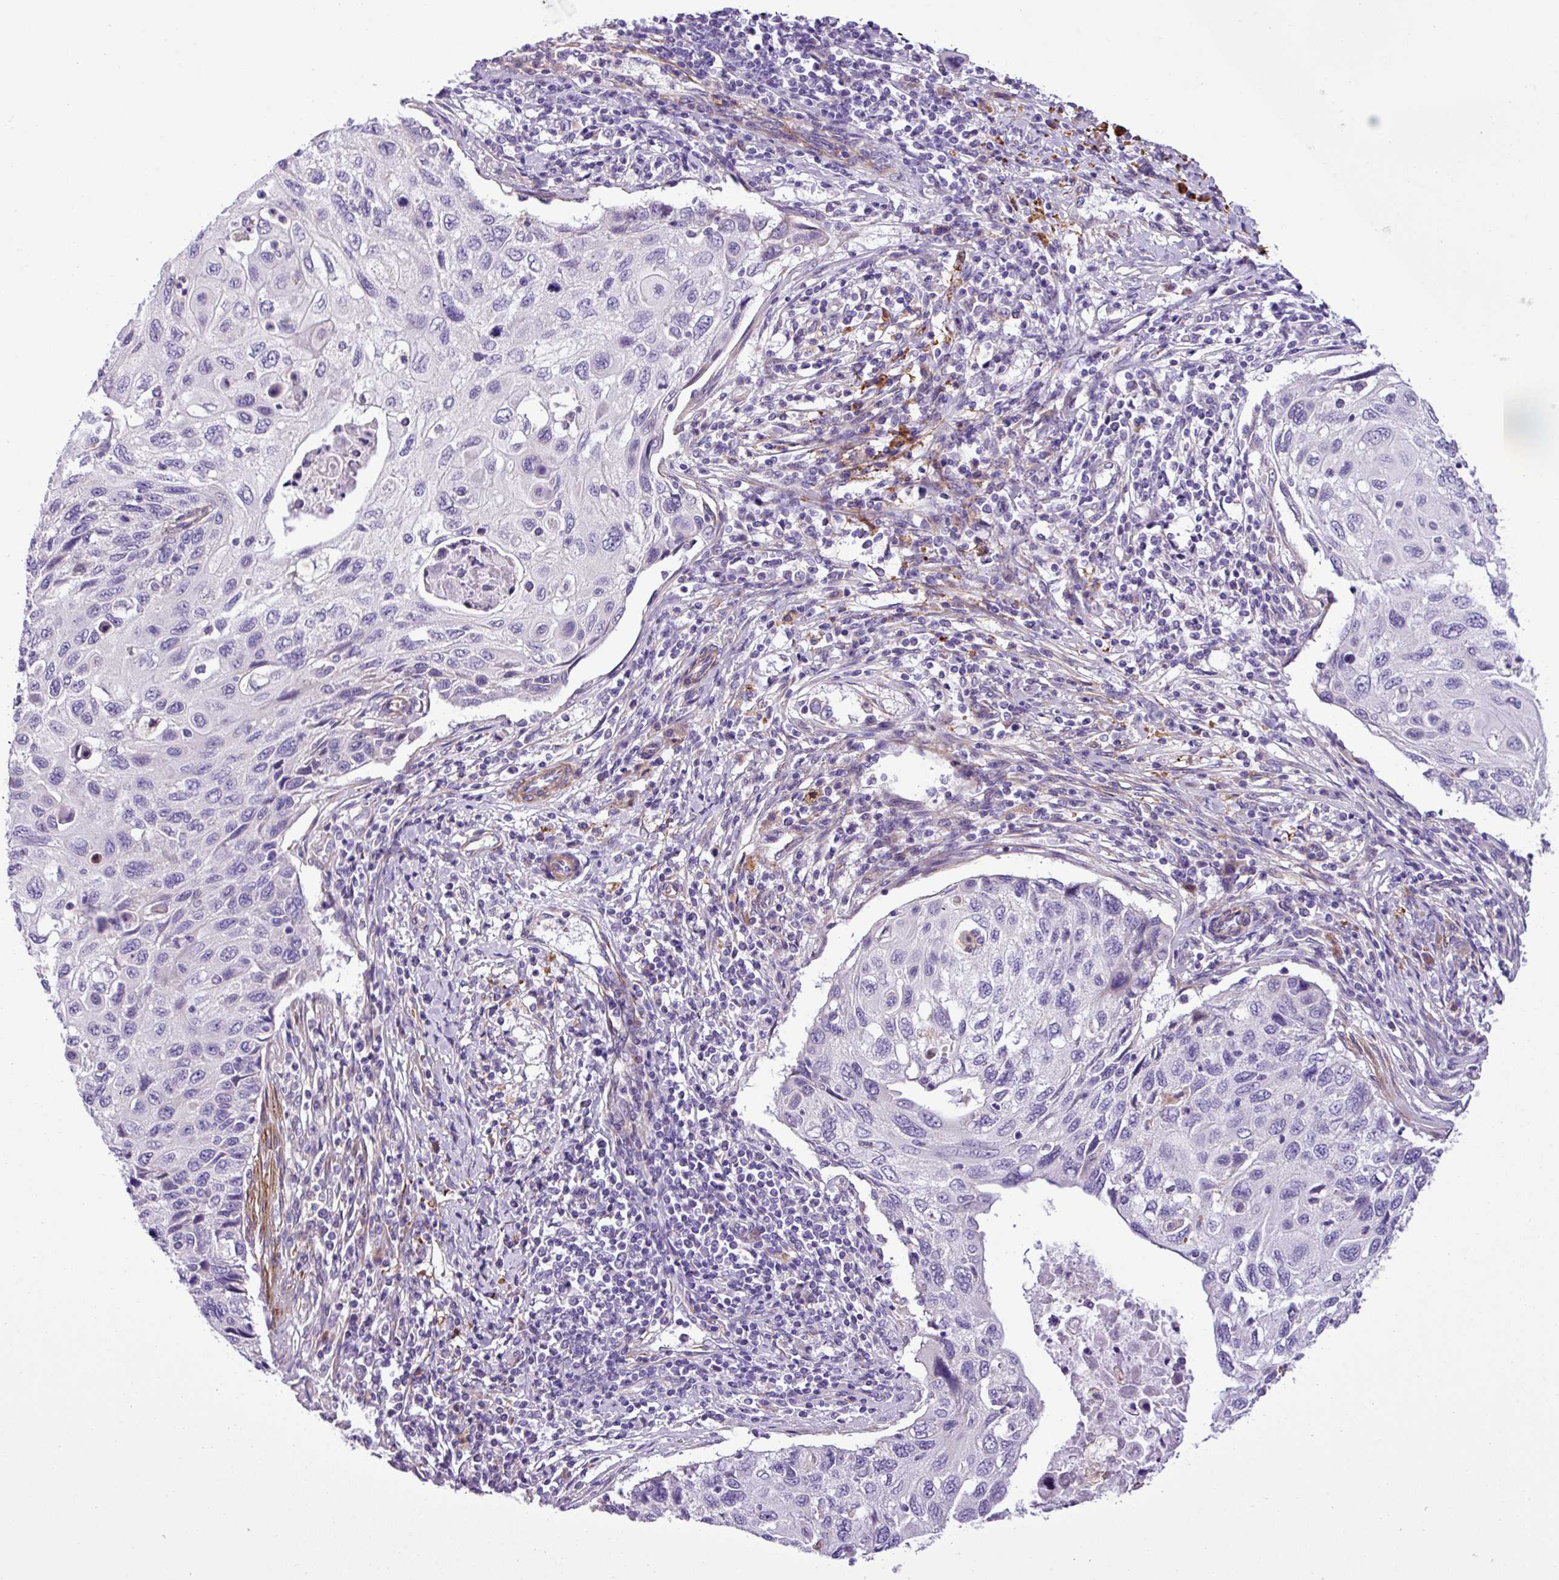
{"staining": {"intensity": "negative", "quantity": "none", "location": "none"}, "tissue": "cervical cancer", "cell_type": "Tumor cells", "image_type": "cancer", "snomed": [{"axis": "morphology", "description": "Squamous cell carcinoma, NOS"}, {"axis": "topography", "description": "Cervix"}], "caption": "Immunohistochemical staining of human cervical cancer exhibits no significant positivity in tumor cells.", "gene": "C11orf91", "patient": {"sex": "female", "age": 70}}